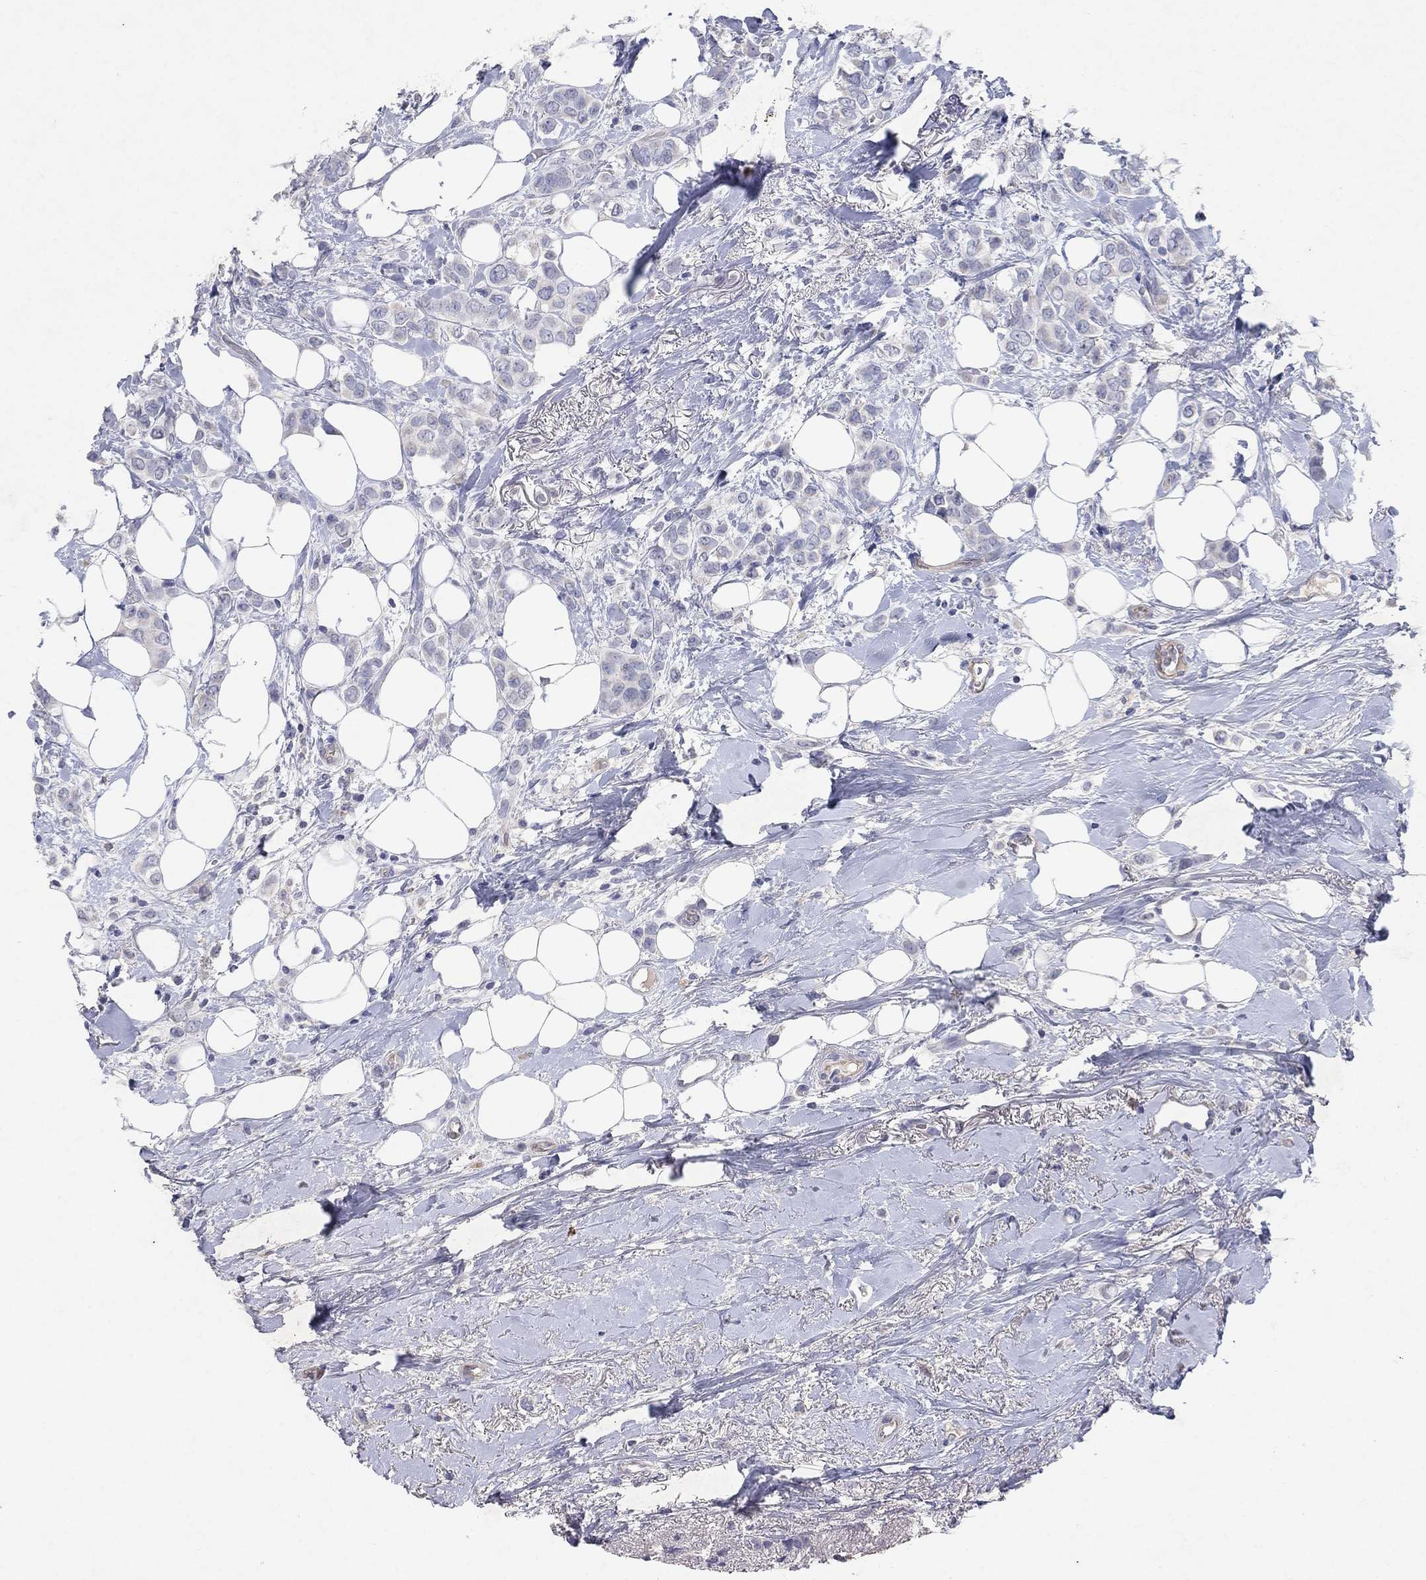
{"staining": {"intensity": "negative", "quantity": "none", "location": "none"}, "tissue": "breast cancer", "cell_type": "Tumor cells", "image_type": "cancer", "snomed": [{"axis": "morphology", "description": "Lobular carcinoma"}, {"axis": "topography", "description": "Breast"}], "caption": "Immunohistochemical staining of lobular carcinoma (breast) exhibits no significant expression in tumor cells.", "gene": "KRT40", "patient": {"sex": "female", "age": 66}}